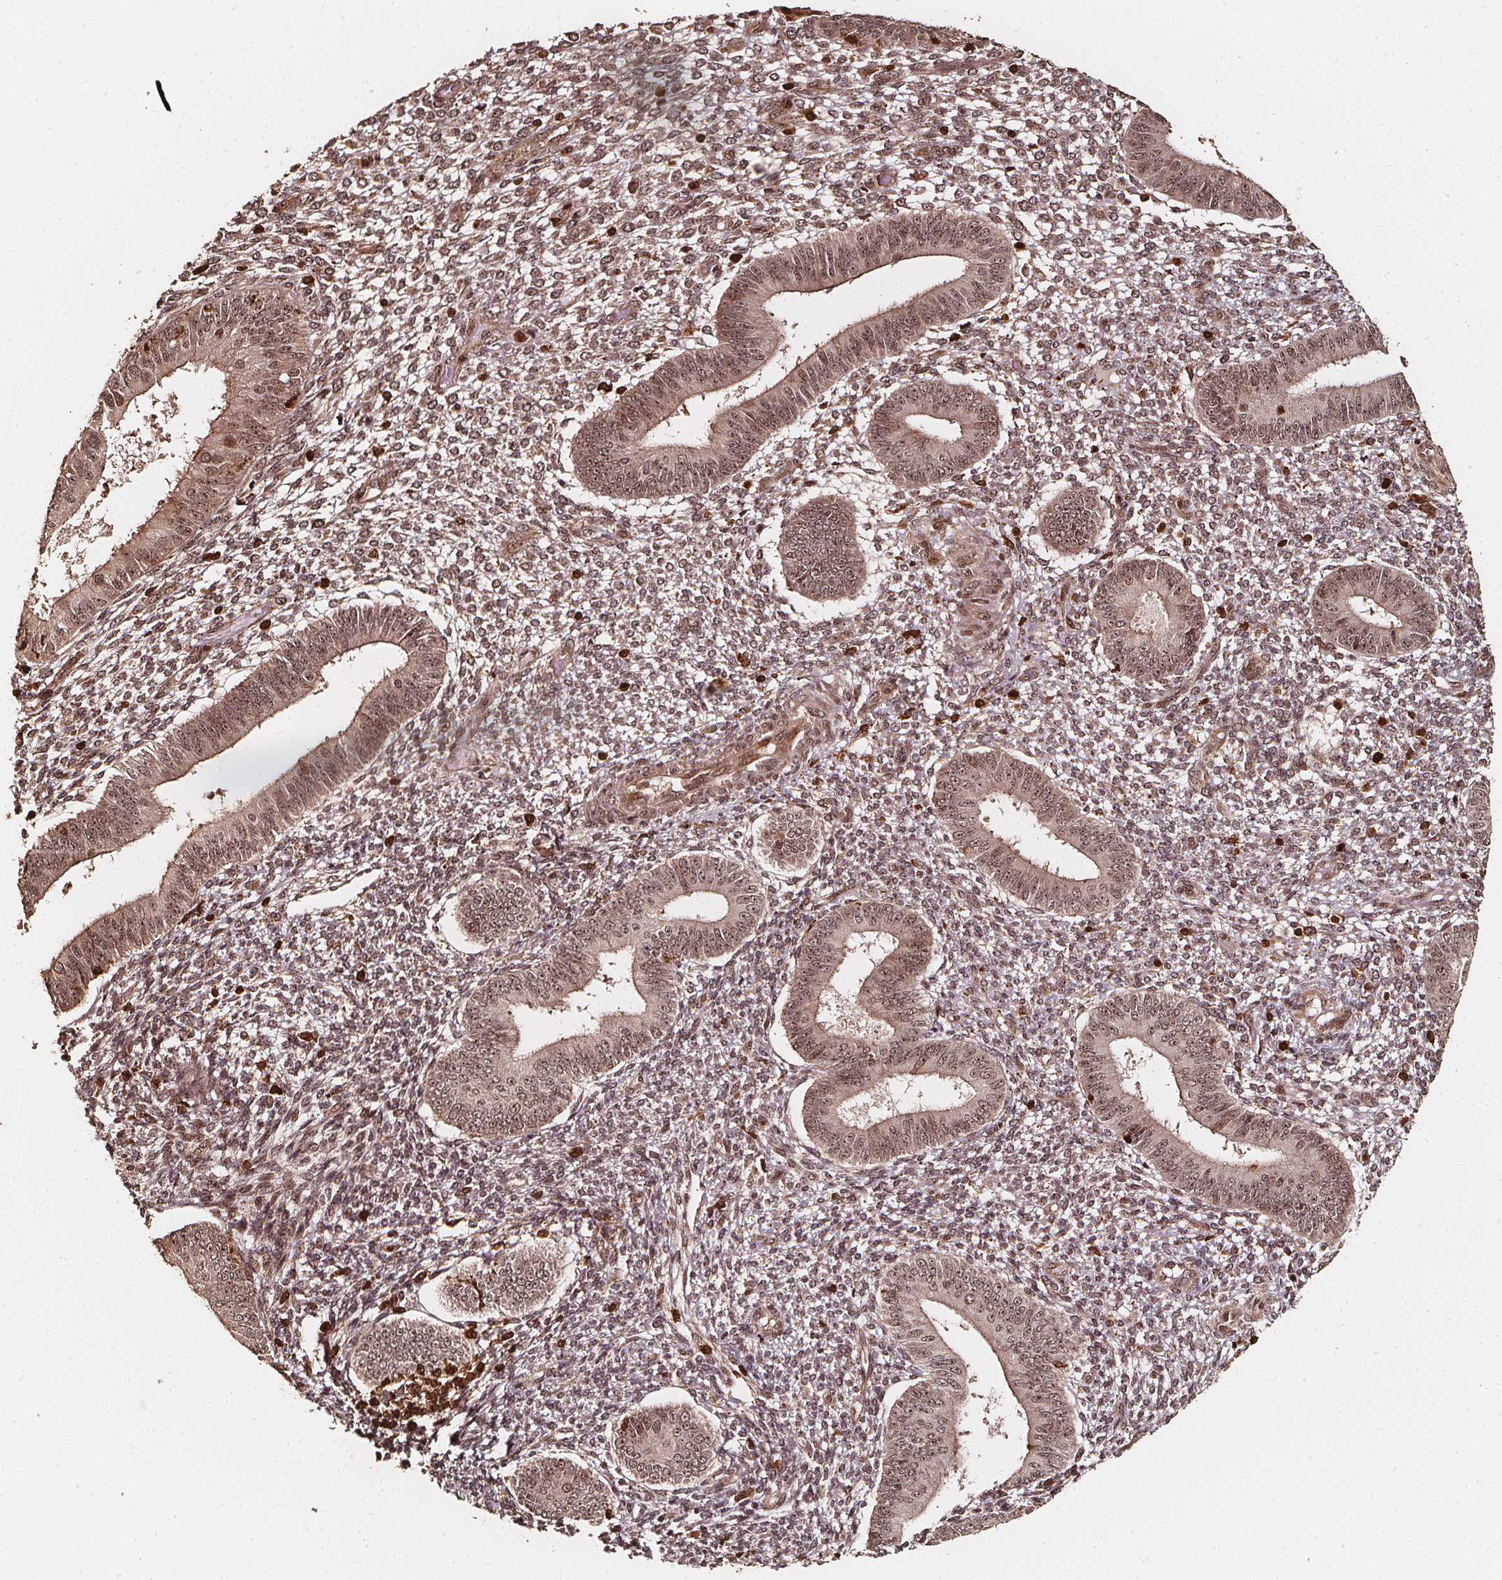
{"staining": {"intensity": "moderate", "quantity": "25%-75%", "location": "nuclear"}, "tissue": "endometrium", "cell_type": "Cells in endometrial stroma", "image_type": "normal", "snomed": [{"axis": "morphology", "description": "Normal tissue, NOS"}, {"axis": "topography", "description": "Endometrium"}], "caption": "An immunohistochemistry (IHC) micrograph of normal tissue is shown. Protein staining in brown shows moderate nuclear positivity in endometrium within cells in endometrial stroma. (IHC, brightfield microscopy, high magnification).", "gene": "EXOSC9", "patient": {"sex": "female", "age": 42}}